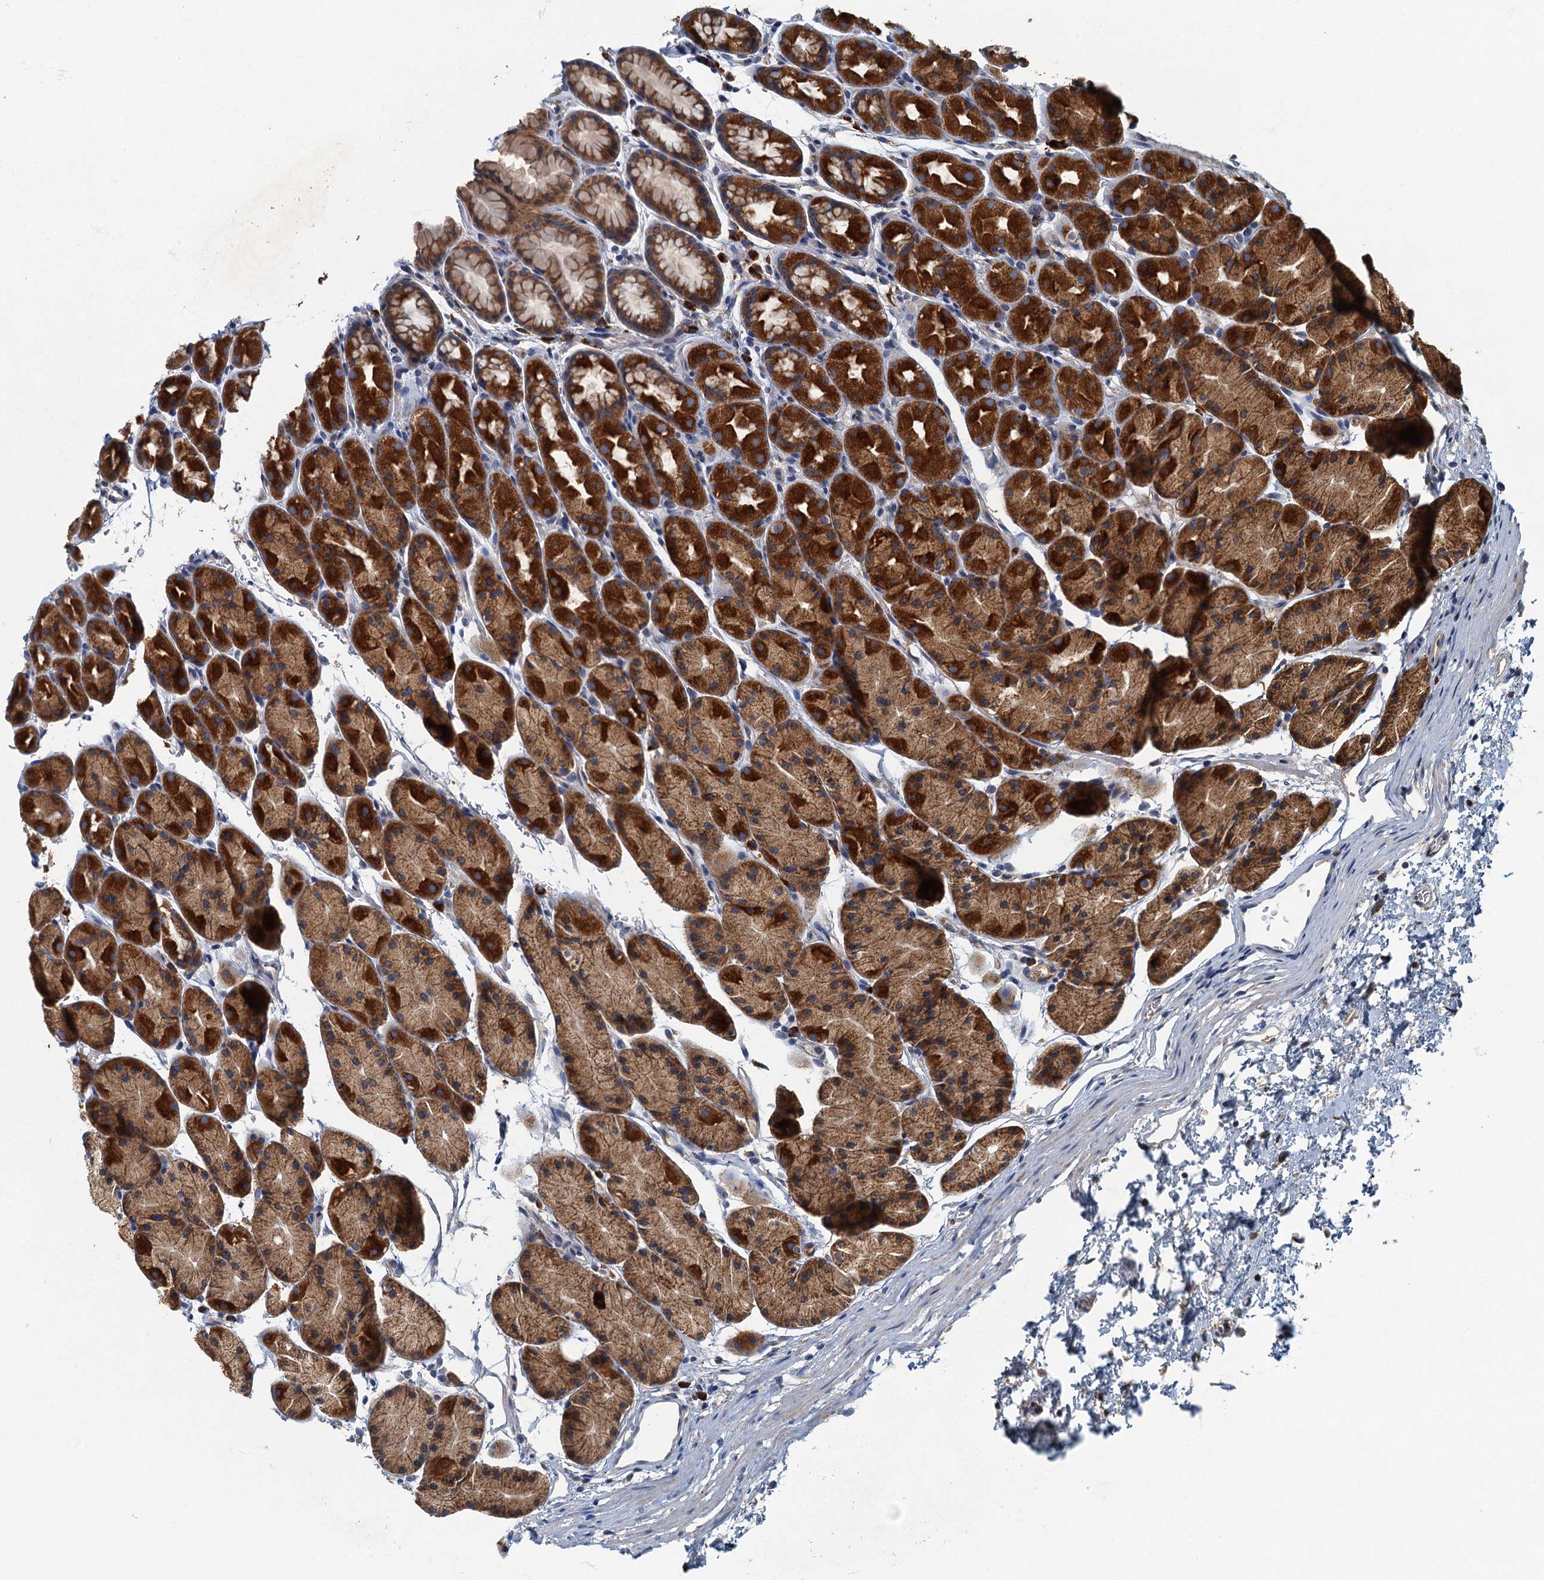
{"staining": {"intensity": "strong", "quantity": ">75%", "location": "cytoplasmic/membranous"}, "tissue": "stomach", "cell_type": "Glandular cells", "image_type": "normal", "snomed": [{"axis": "morphology", "description": "Normal tissue, NOS"}, {"axis": "topography", "description": "Stomach, upper"}, {"axis": "topography", "description": "Stomach"}], "caption": "Glandular cells reveal strong cytoplasmic/membranous expression in approximately >75% of cells in unremarkable stomach.", "gene": "SPDYC", "patient": {"sex": "male", "age": 47}}